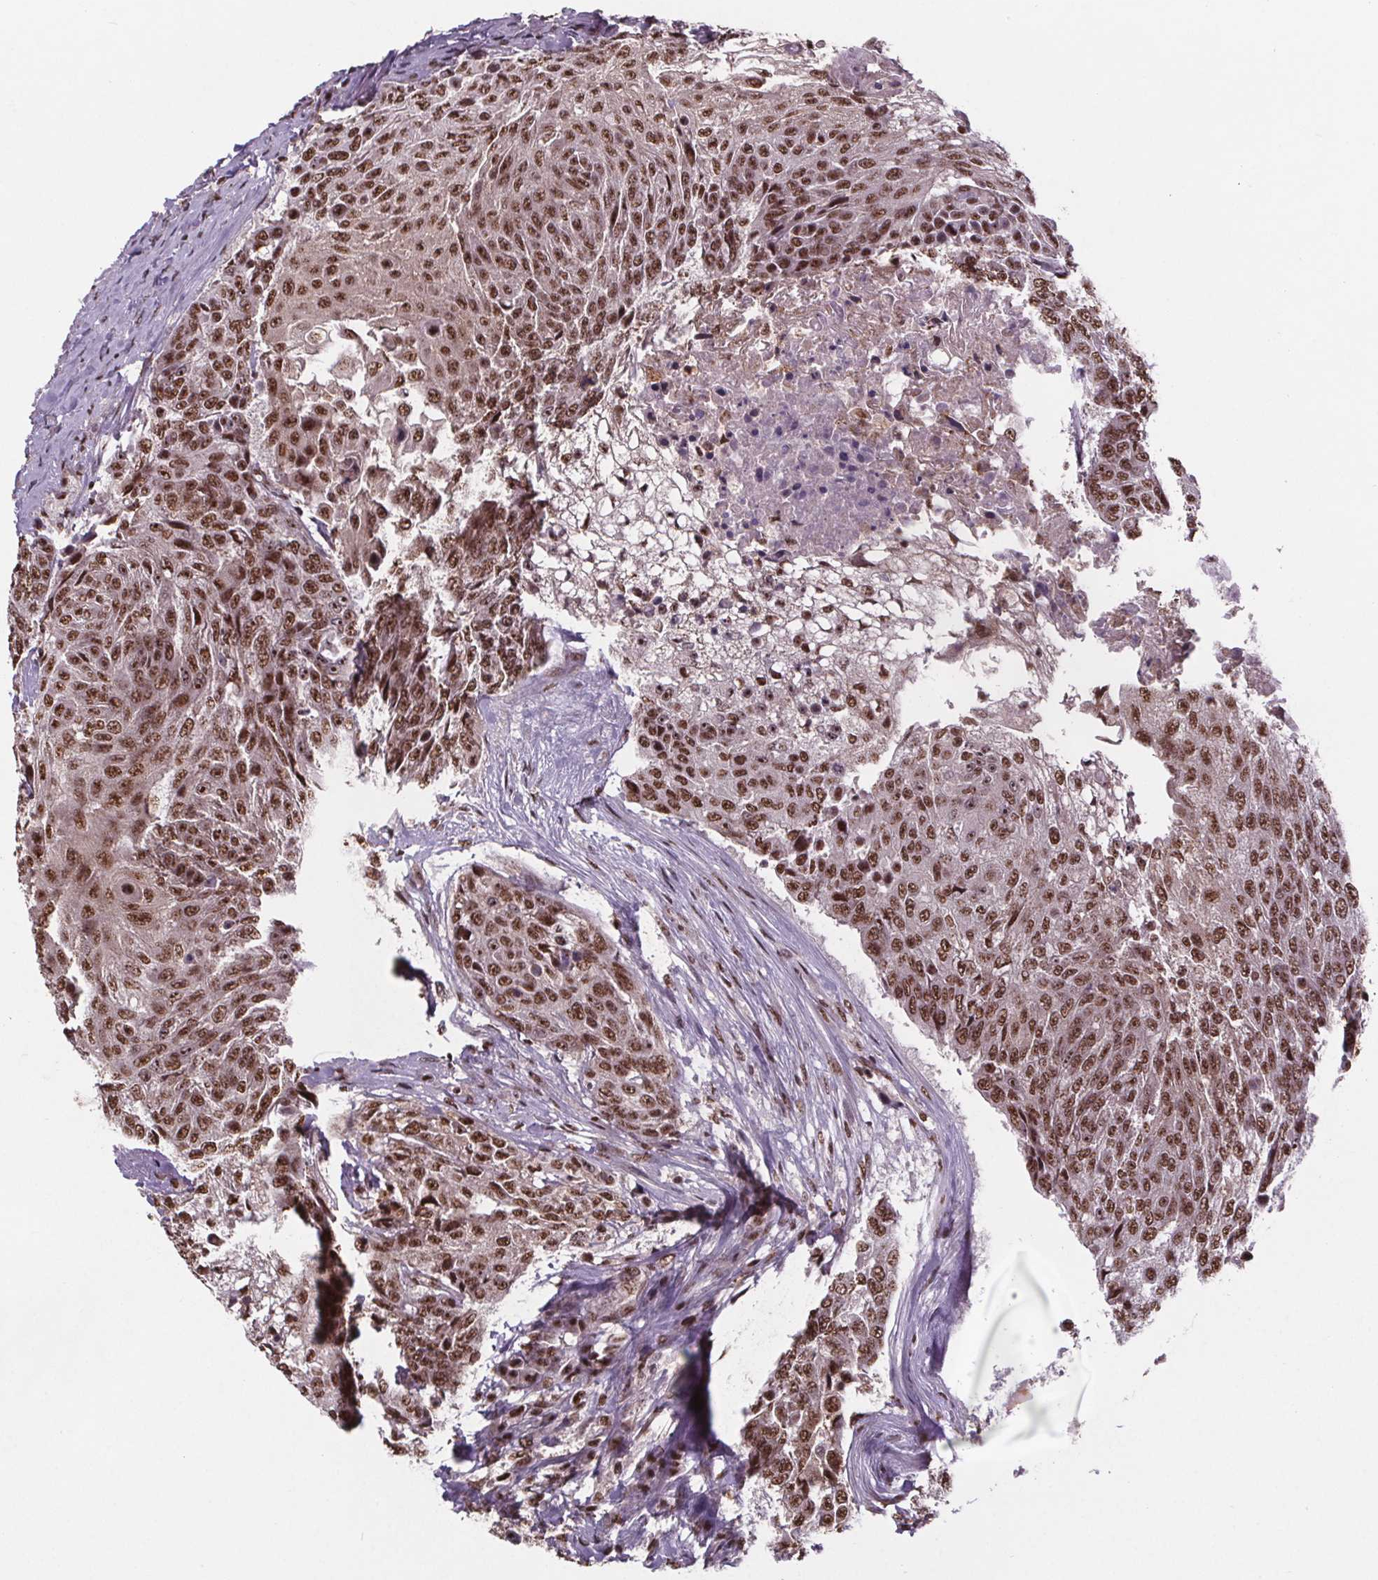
{"staining": {"intensity": "moderate", "quantity": ">75%", "location": "nuclear"}, "tissue": "urothelial cancer", "cell_type": "Tumor cells", "image_type": "cancer", "snomed": [{"axis": "morphology", "description": "Urothelial carcinoma, High grade"}, {"axis": "topography", "description": "Urinary bladder"}], "caption": "Urothelial cancer stained for a protein (brown) shows moderate nuclear positive expression in about >75% of tumor cells.", "gene": "JARID2", "patient": {"sex": "female", "age": 63}}